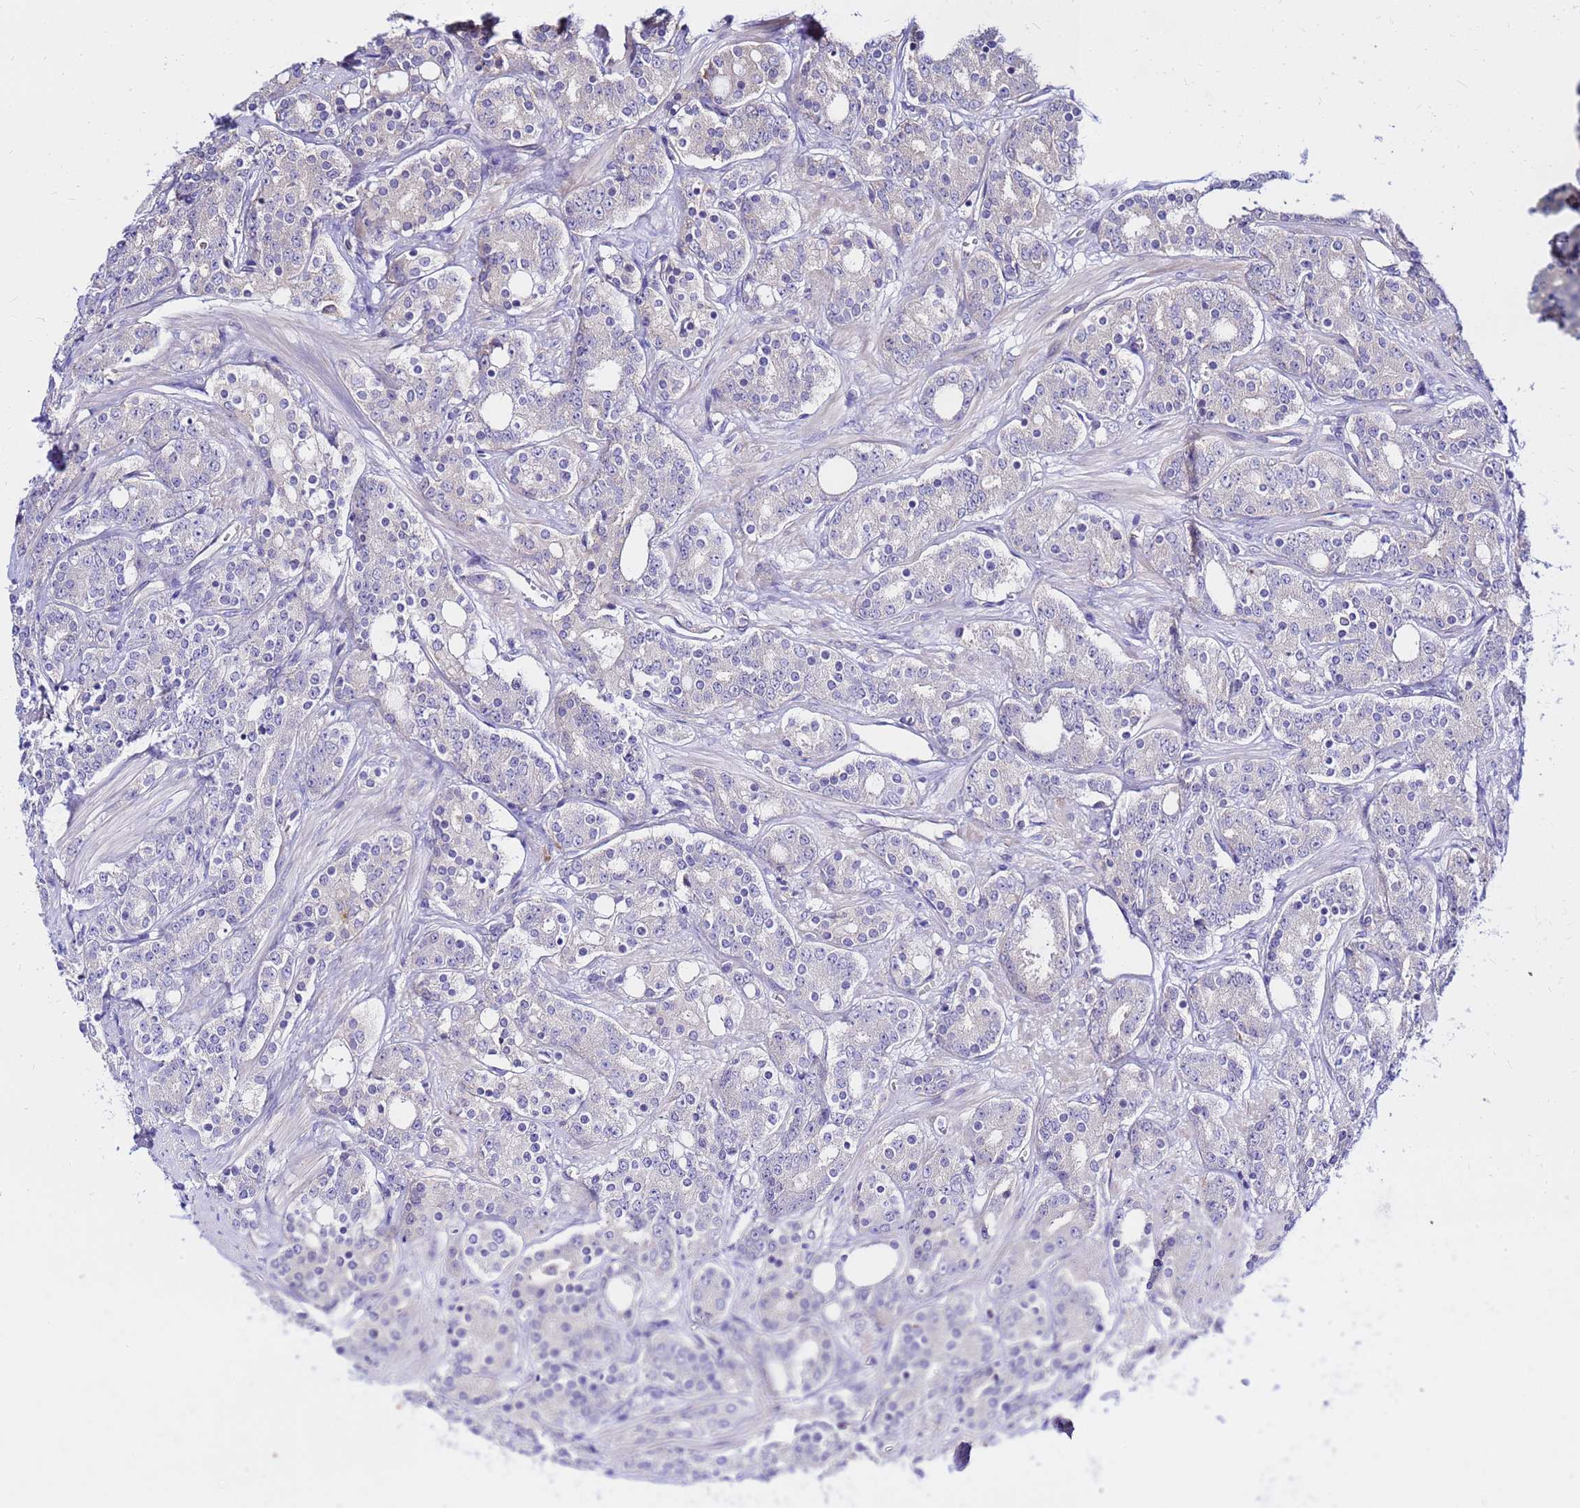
{"staining": {"intensity": "negative", "quantity": "none", "location": "none"}, "tissue": "prostate cancer", "cell_type": "Tumor cells", "image_type": "cancer", "snomed": [{"axis": "morphology", "description": "Adenocarcinoma, High grade"}, {"axis": "topography", "description": "Prostate"}], "caption": "Tumor cells show no significant protein positivity in prostate cancer (high-grade adenocarcinoma).", "gene": "HERC5", "patient": {"sex": "male", "age": 62}}